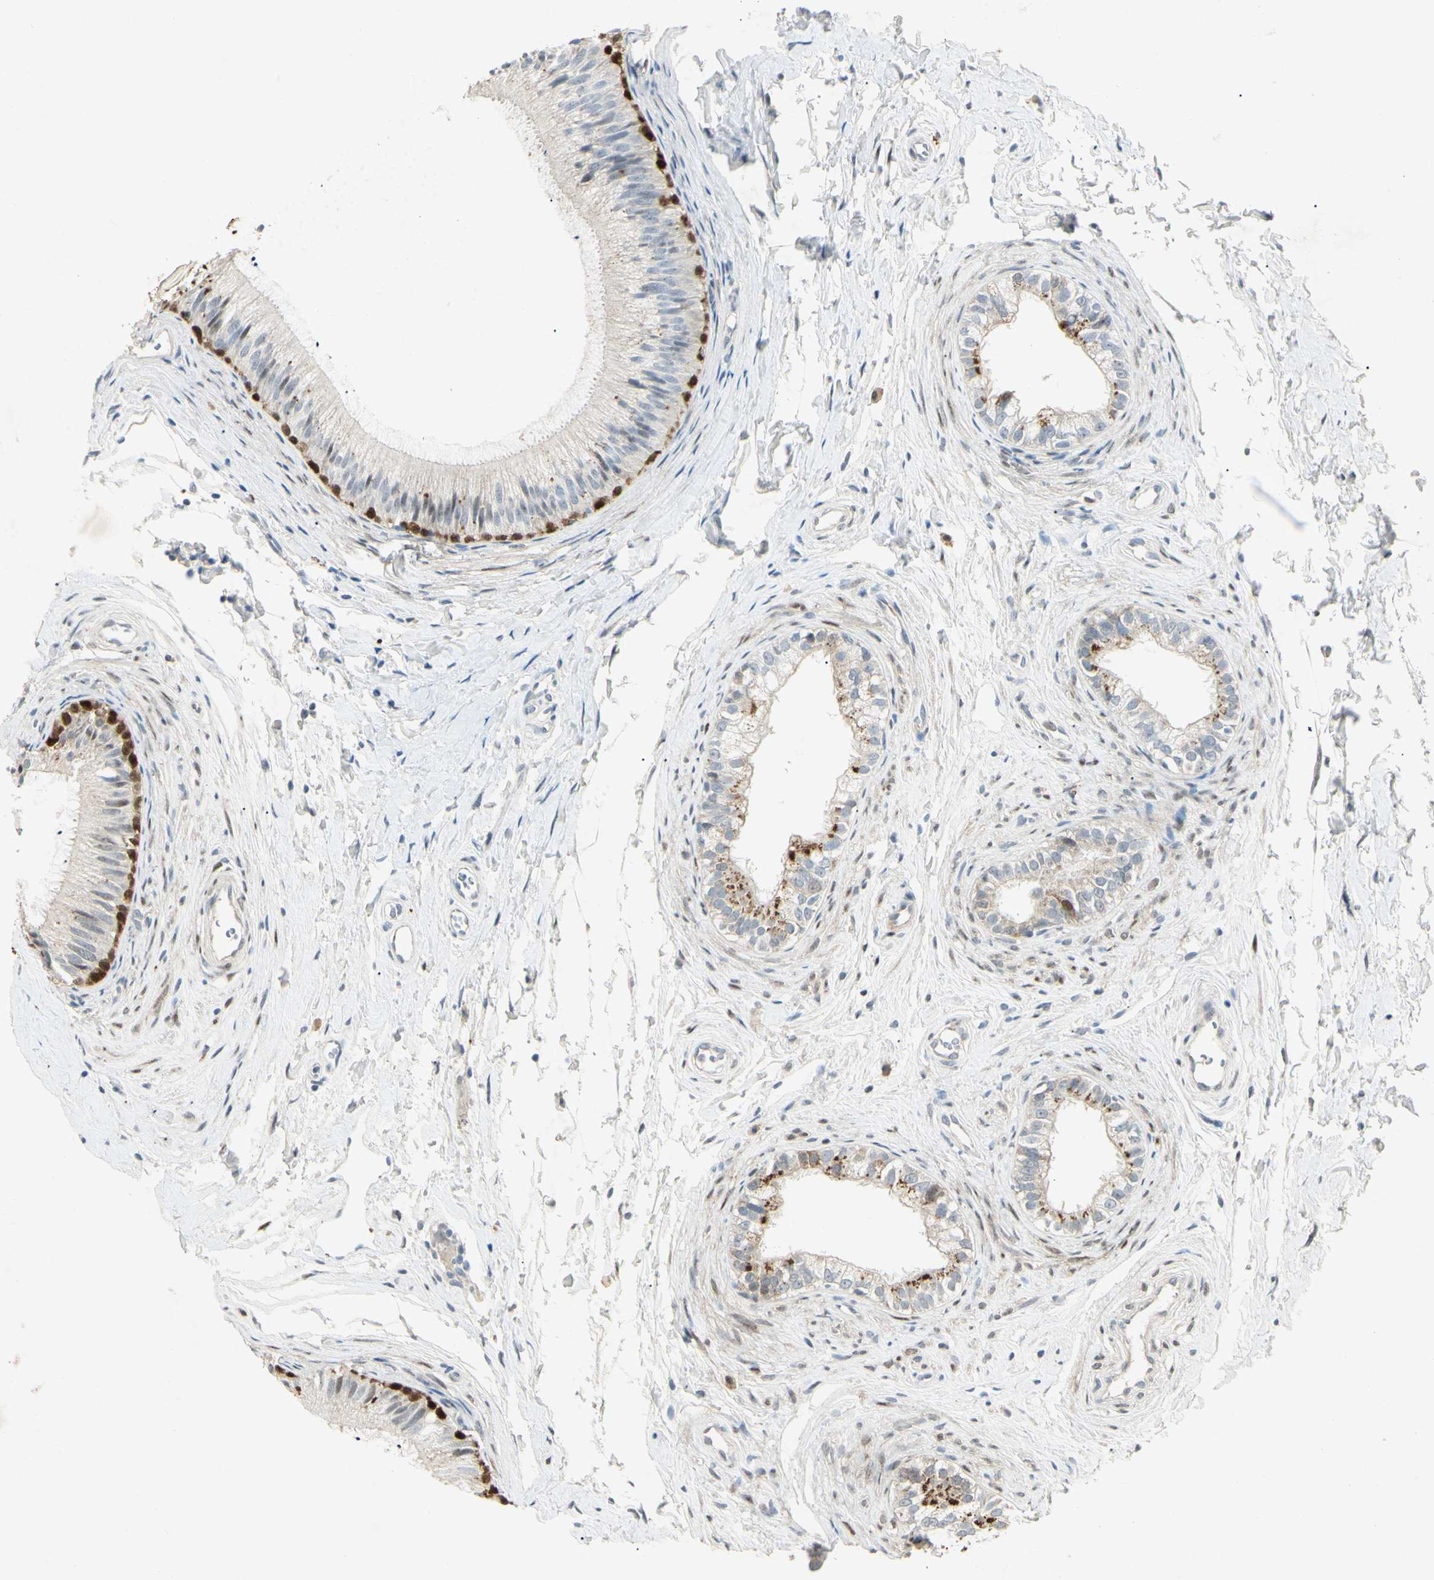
{"staining": {"intensity": "strong", "quantity": "25%-75%", "location": "nuclear"}, "tissue": "epididymis", "cell_type": "Glandular cells", "image_type": "normal", "snomed": [{"axis": "morphology", "description": "Normal tissue, NOS"}, {"axis": "topography", "description": "Epididymis"}], "caption": "Strong nuclear staining is appreciated in approximately 25%-75% of glandular cells in benign epididymis.", "gene": "HSPA1B", "patient": {"sex": "male", "age": 56}}